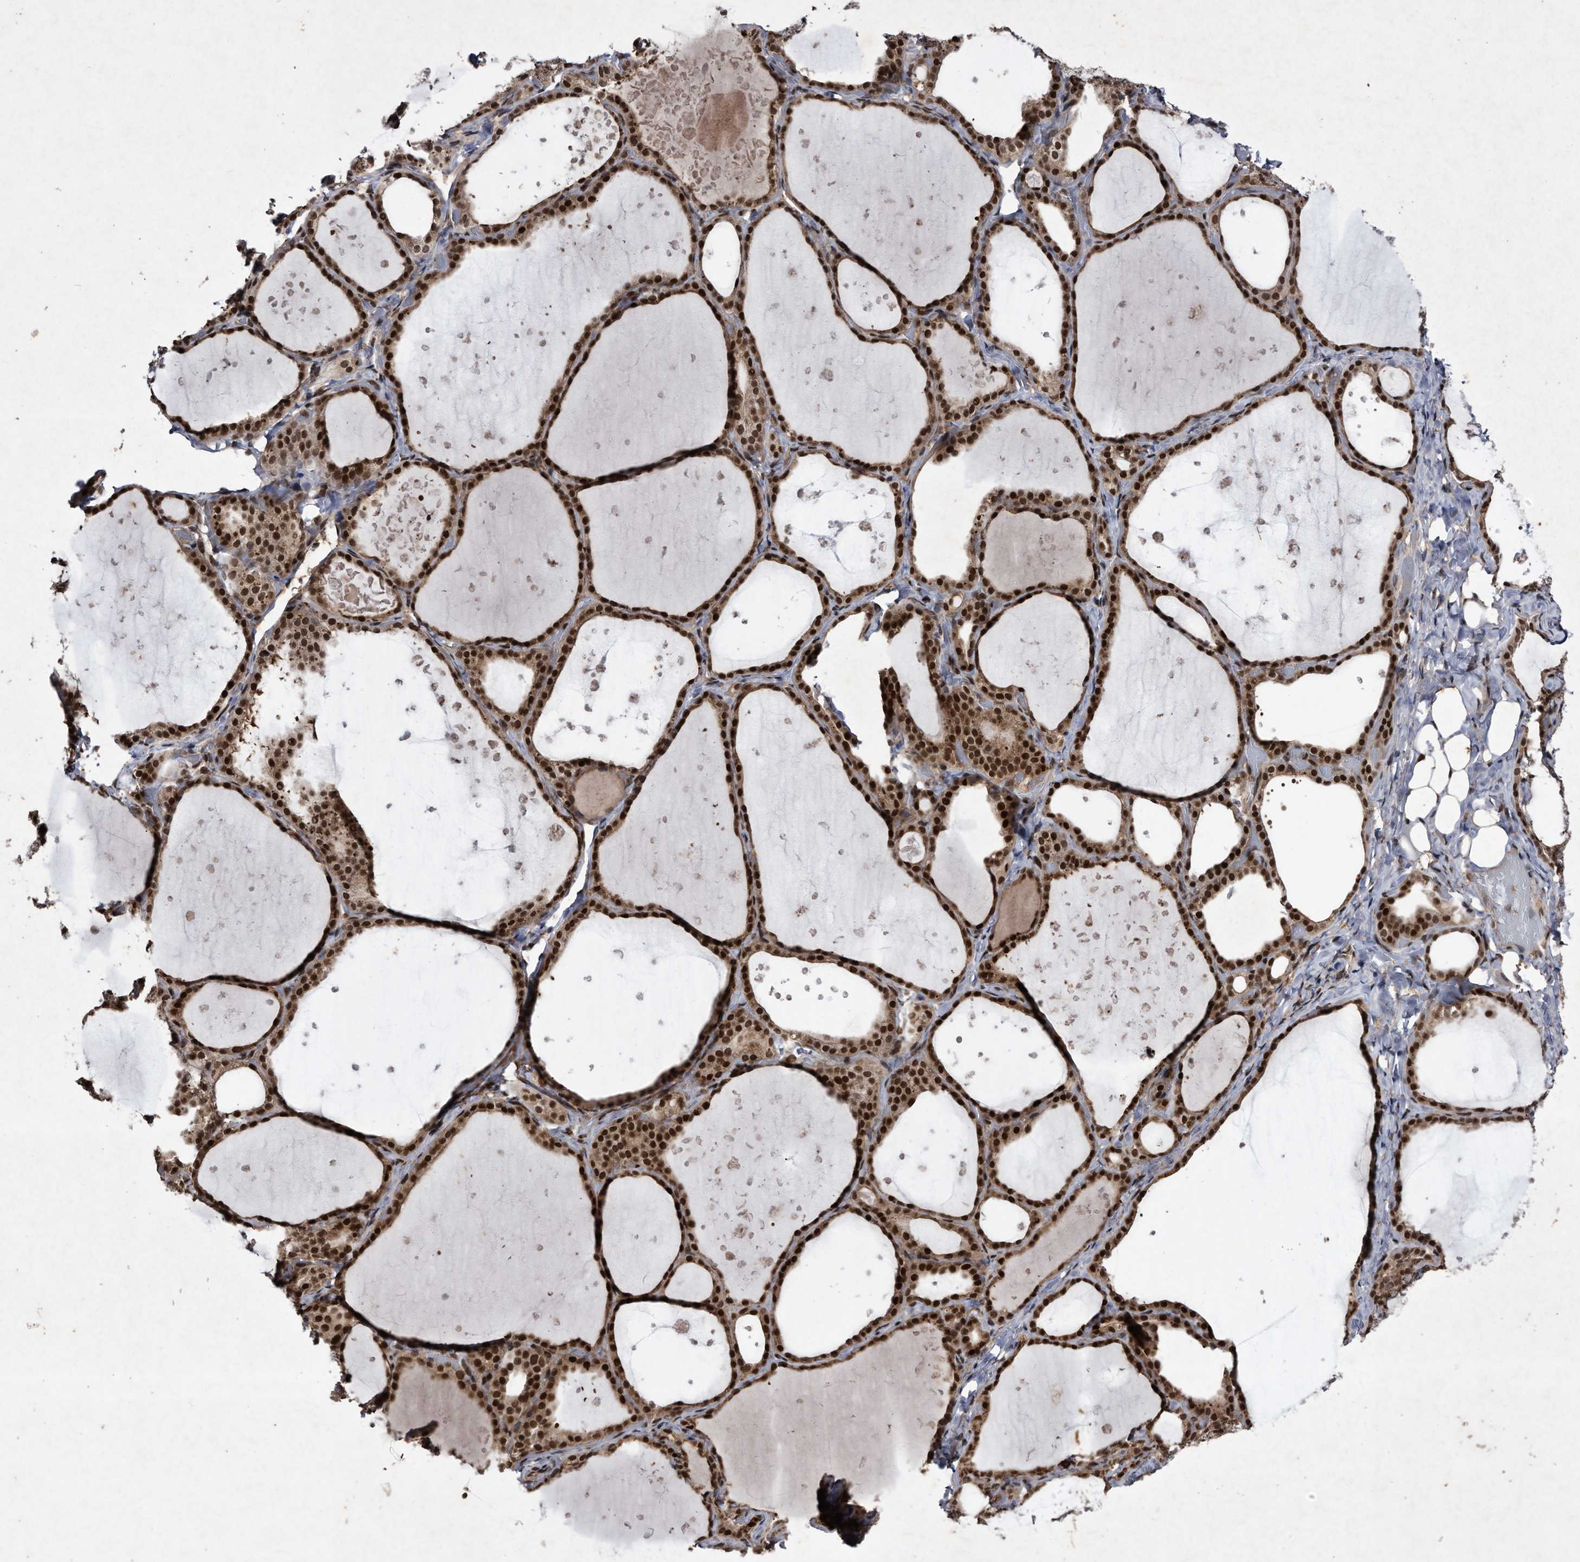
{"staining": {"intensity": "strong", "quantity": ">75%", "location": "nuclear"}, "tissue": "thyroid gland", "cell_type": "Glandular cells", "image_type": "normal", "snomed": [{"axis": "morphology", "description": "Normal tissue, NOS"}, {"axis": "topography", "description": "Thyroid gland"}], "caption": "Immunohistochemistry (IHC) (DAB) staining of normal thyroid gland demonstrates strong nuclear protein expression in about >75% of glandular cells.", "gene": "RAD23B", "patient": {"sex": "female", "age": 44}}